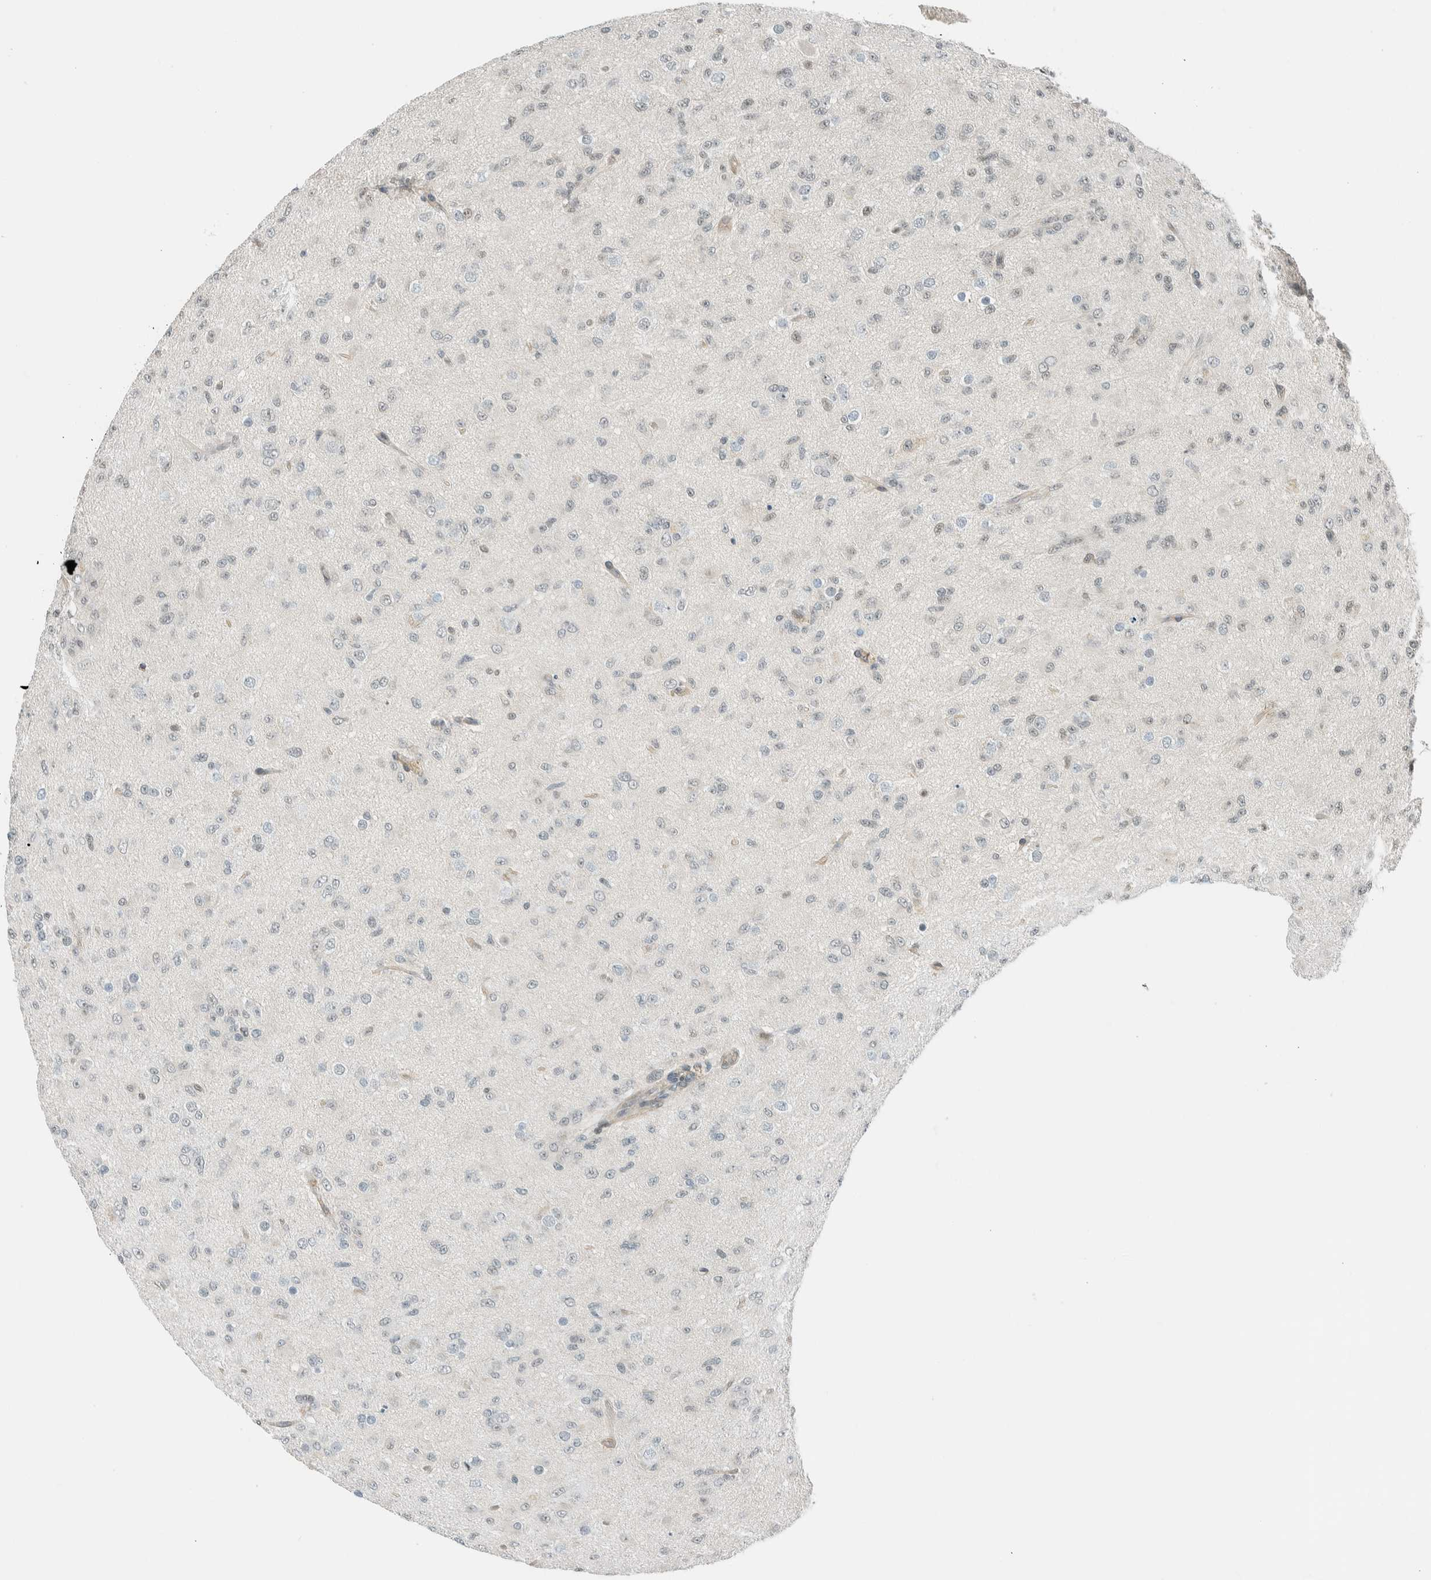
{"staining": {"intensity": "negative", "quantity": "none", "location": "none"}, "tissue": "glioma", "cell_type": "Tumor cells", "image_type": "cancer", "snomed": [{"axis": "morphology", "description": "Glioma, malignant, Low grade"}, {"axis": "topography", "description": "Brain"}], "caption": "The immunohistochemistry (IHC) photomicrograph has no significant expression in tumor cells of malignant glioma (low-grade) tissue. (DAB immunohistochemistry visualized using brightfield microscopy, high magnification).", "gene": "NIBAN2", "patient": {"sex": "male", "age": 65}}